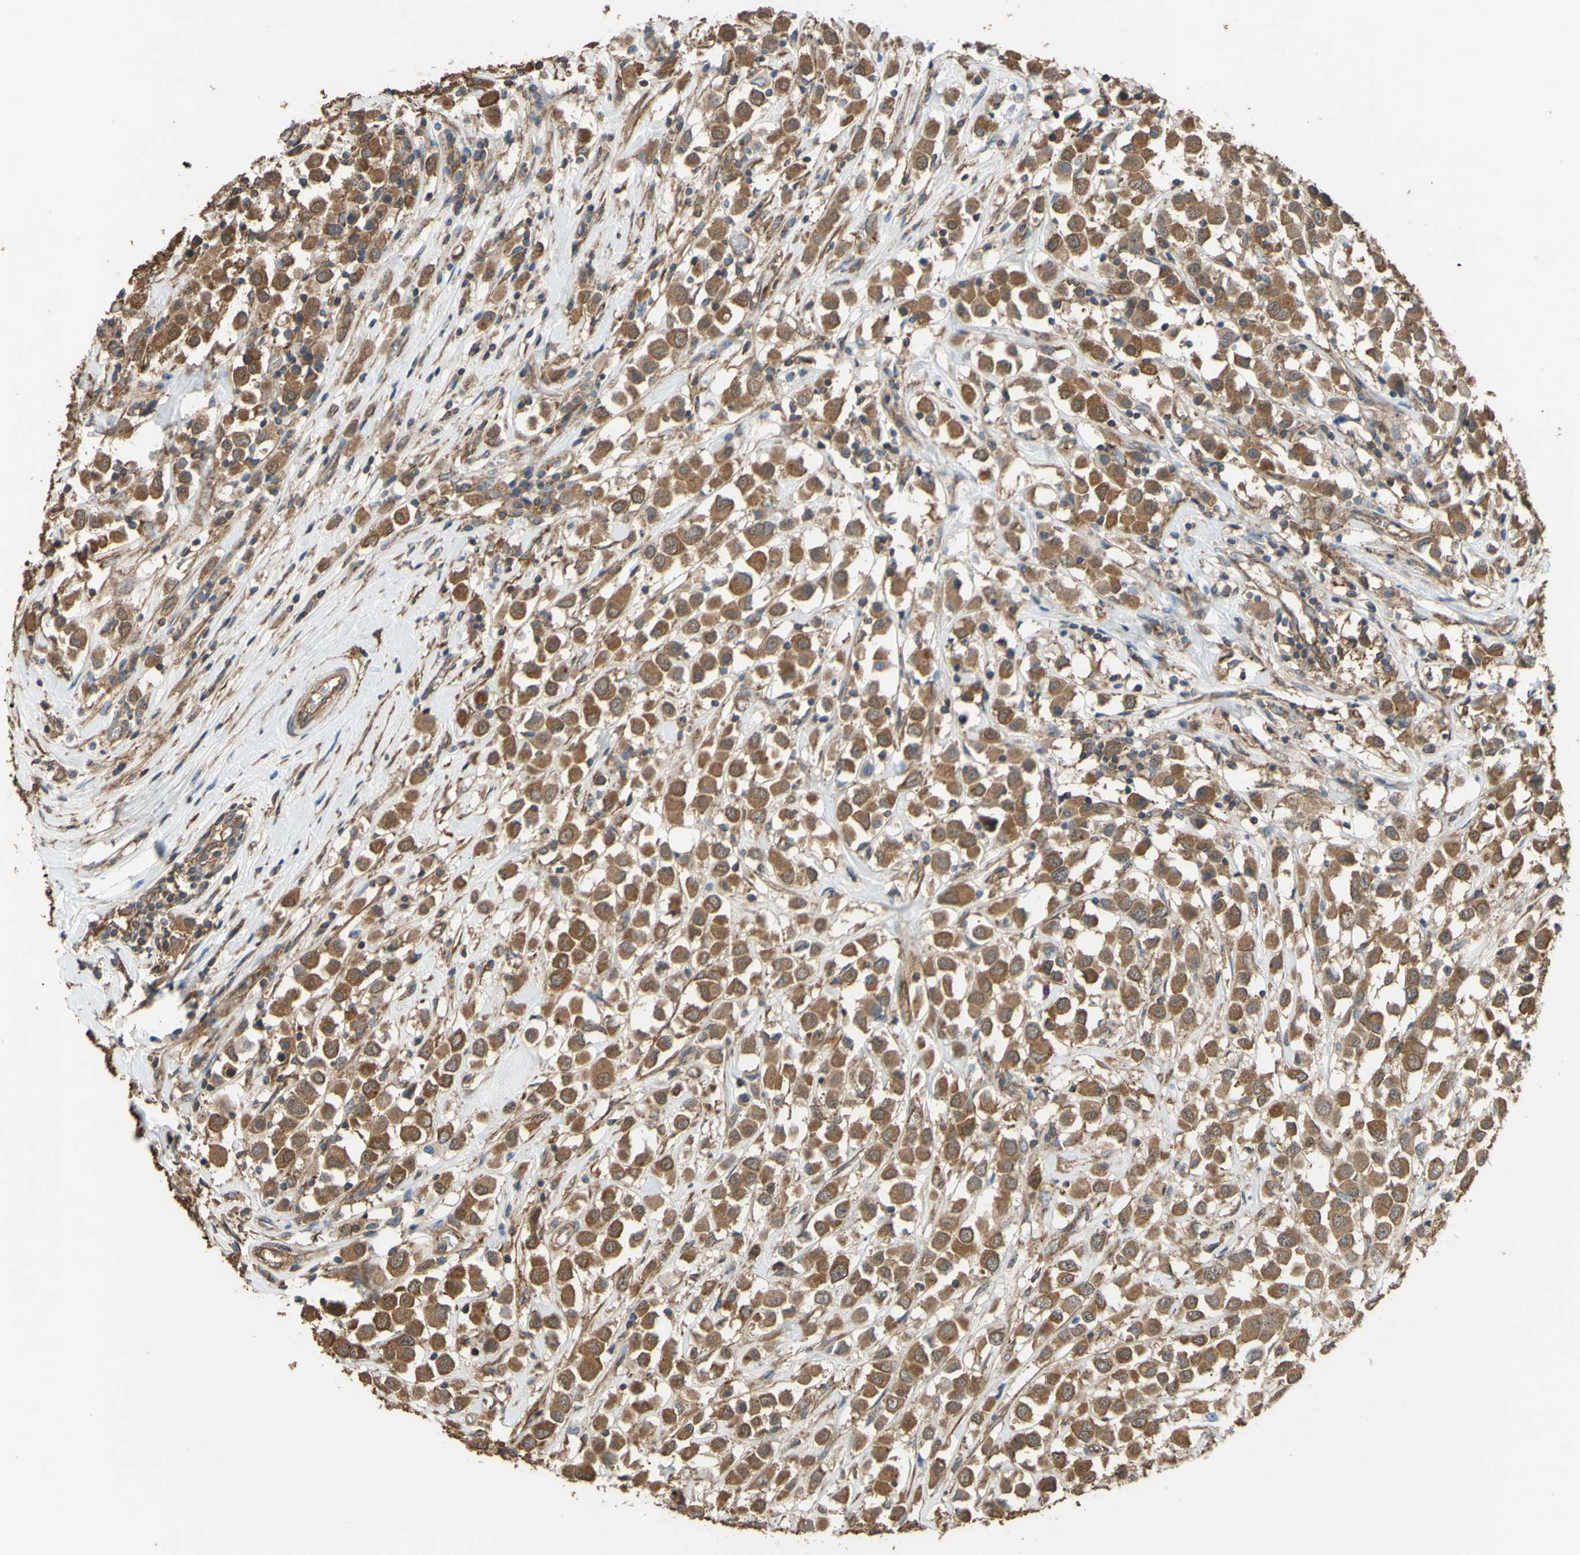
{"staining": {"intensity": "moderate", "quantity": ">75%", "location": "cytoplasmic/membranous"}, "tissue": "breast cancer", "cell_type": "Tumor cells", "image_type": "cancer", "snomed": [{"axis": "morphology", "description": "Duct carcinoma"}, {"axis": "topography", "description": "Breast"}], "caption": "Tumor cells show medium levels of moderate cytoplasmic/membranous positivity in about >75% of cells in human breast cancer (infiltrating ductal carcinoma). (DAB (3,3'-diaminobenzidine) = brown stain, brightfield microscopy at high magnification).", "gene": "CTTN", "patient": {"sex": "female", "age": 61}}